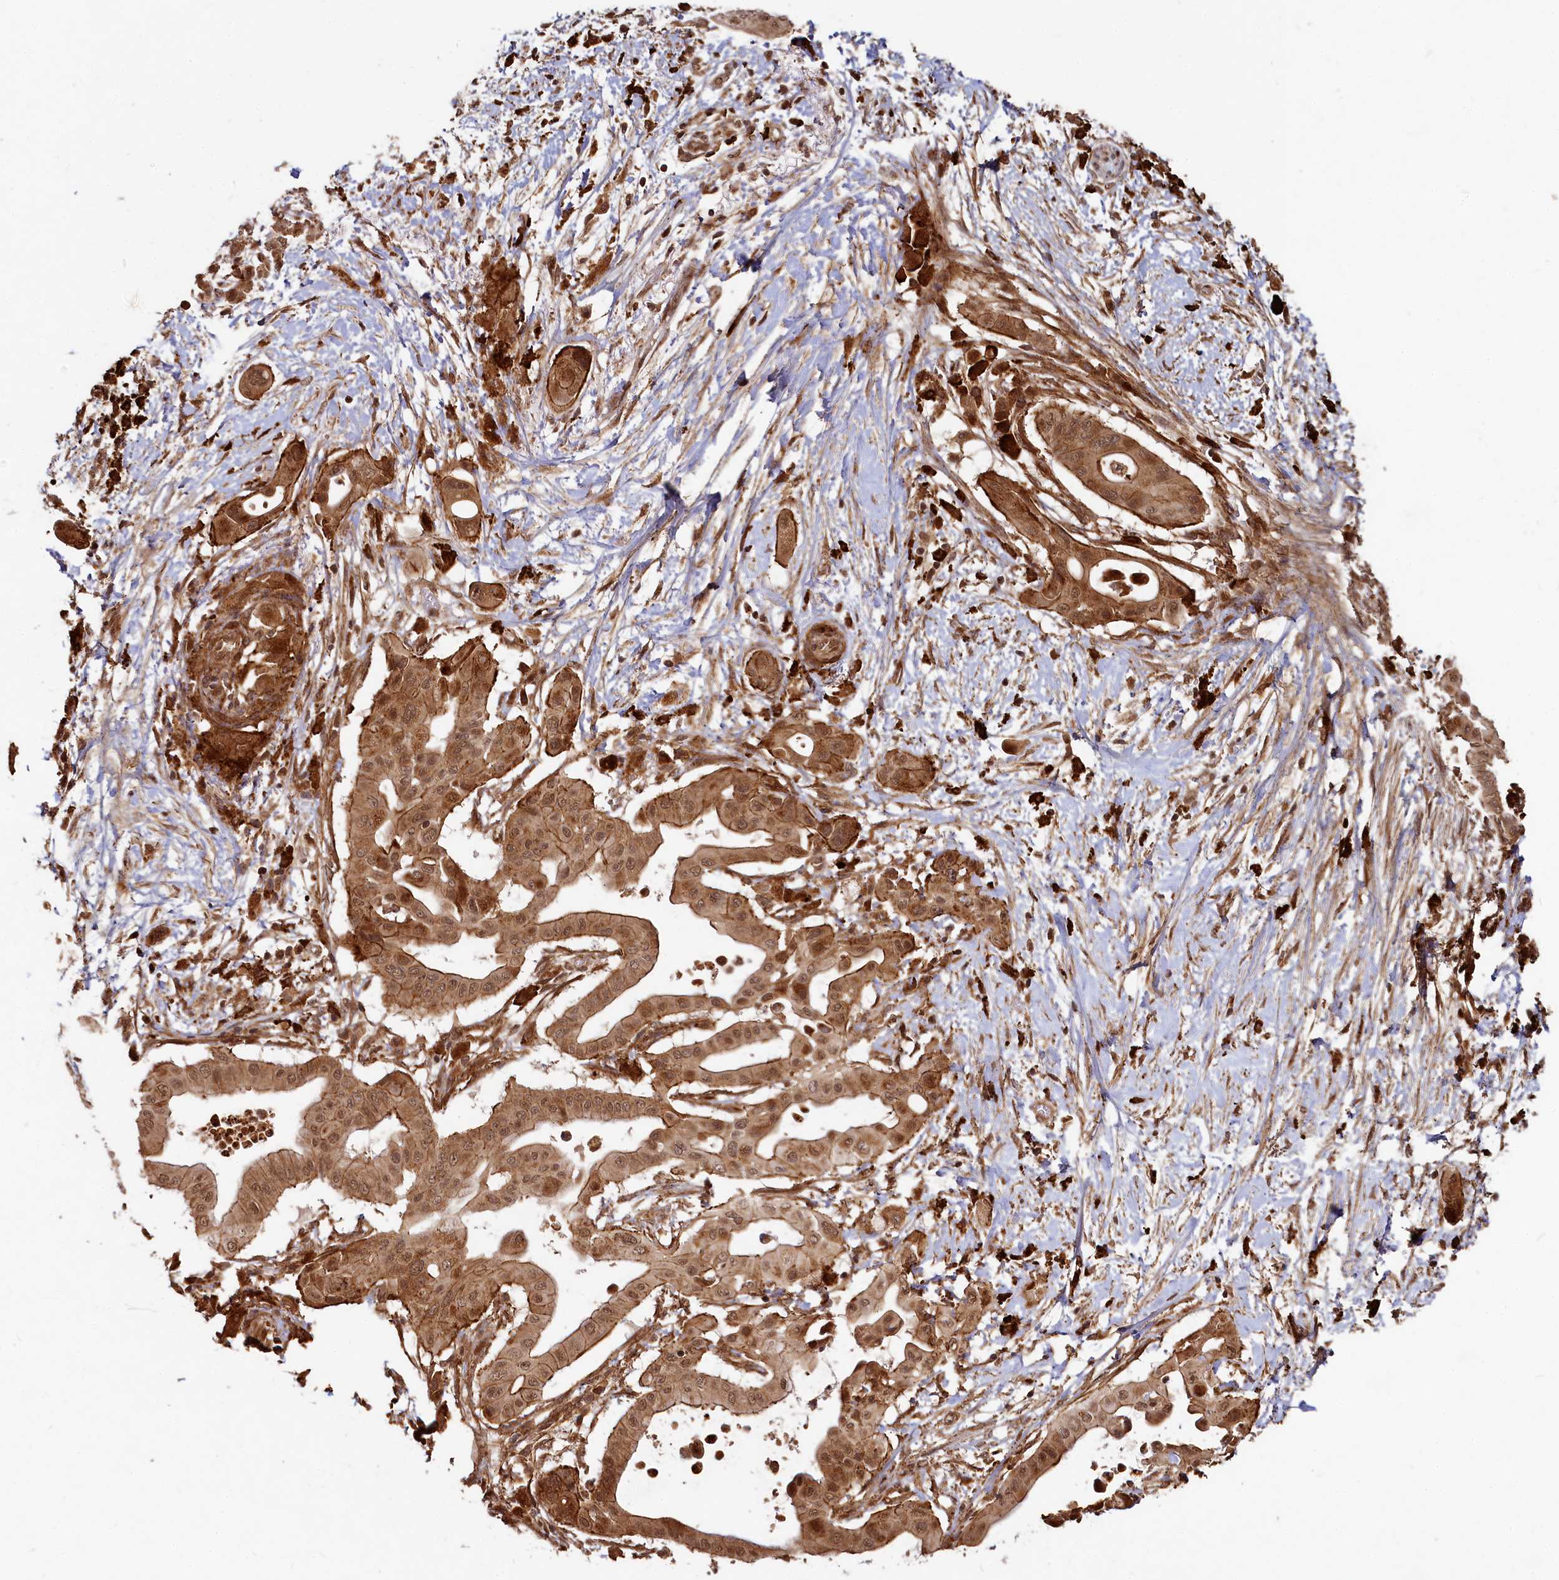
{"staining": {"intensity": "moderate", "quantity": ">75%", "location": "cytoplasmic/membranous,nuclear"}, "tissue": "pancreatic cancer", "cell_type": "Tumor cells", "image_type": "cancer", "snomed": [{"axis": "morphology", "description": "Adenocarcinoma, NOS"}, {"axis": "topography", "description": "Pancreas"}], "caption": "Tumor cells reveal medium levels of moderate cytoplasmic/membranous and nuclear staining in approximately >75% of cells in human adenocarcinoma (pancreatic).", "gene": "TRIM23", "patient": {"sex": "male", "age": 68}}